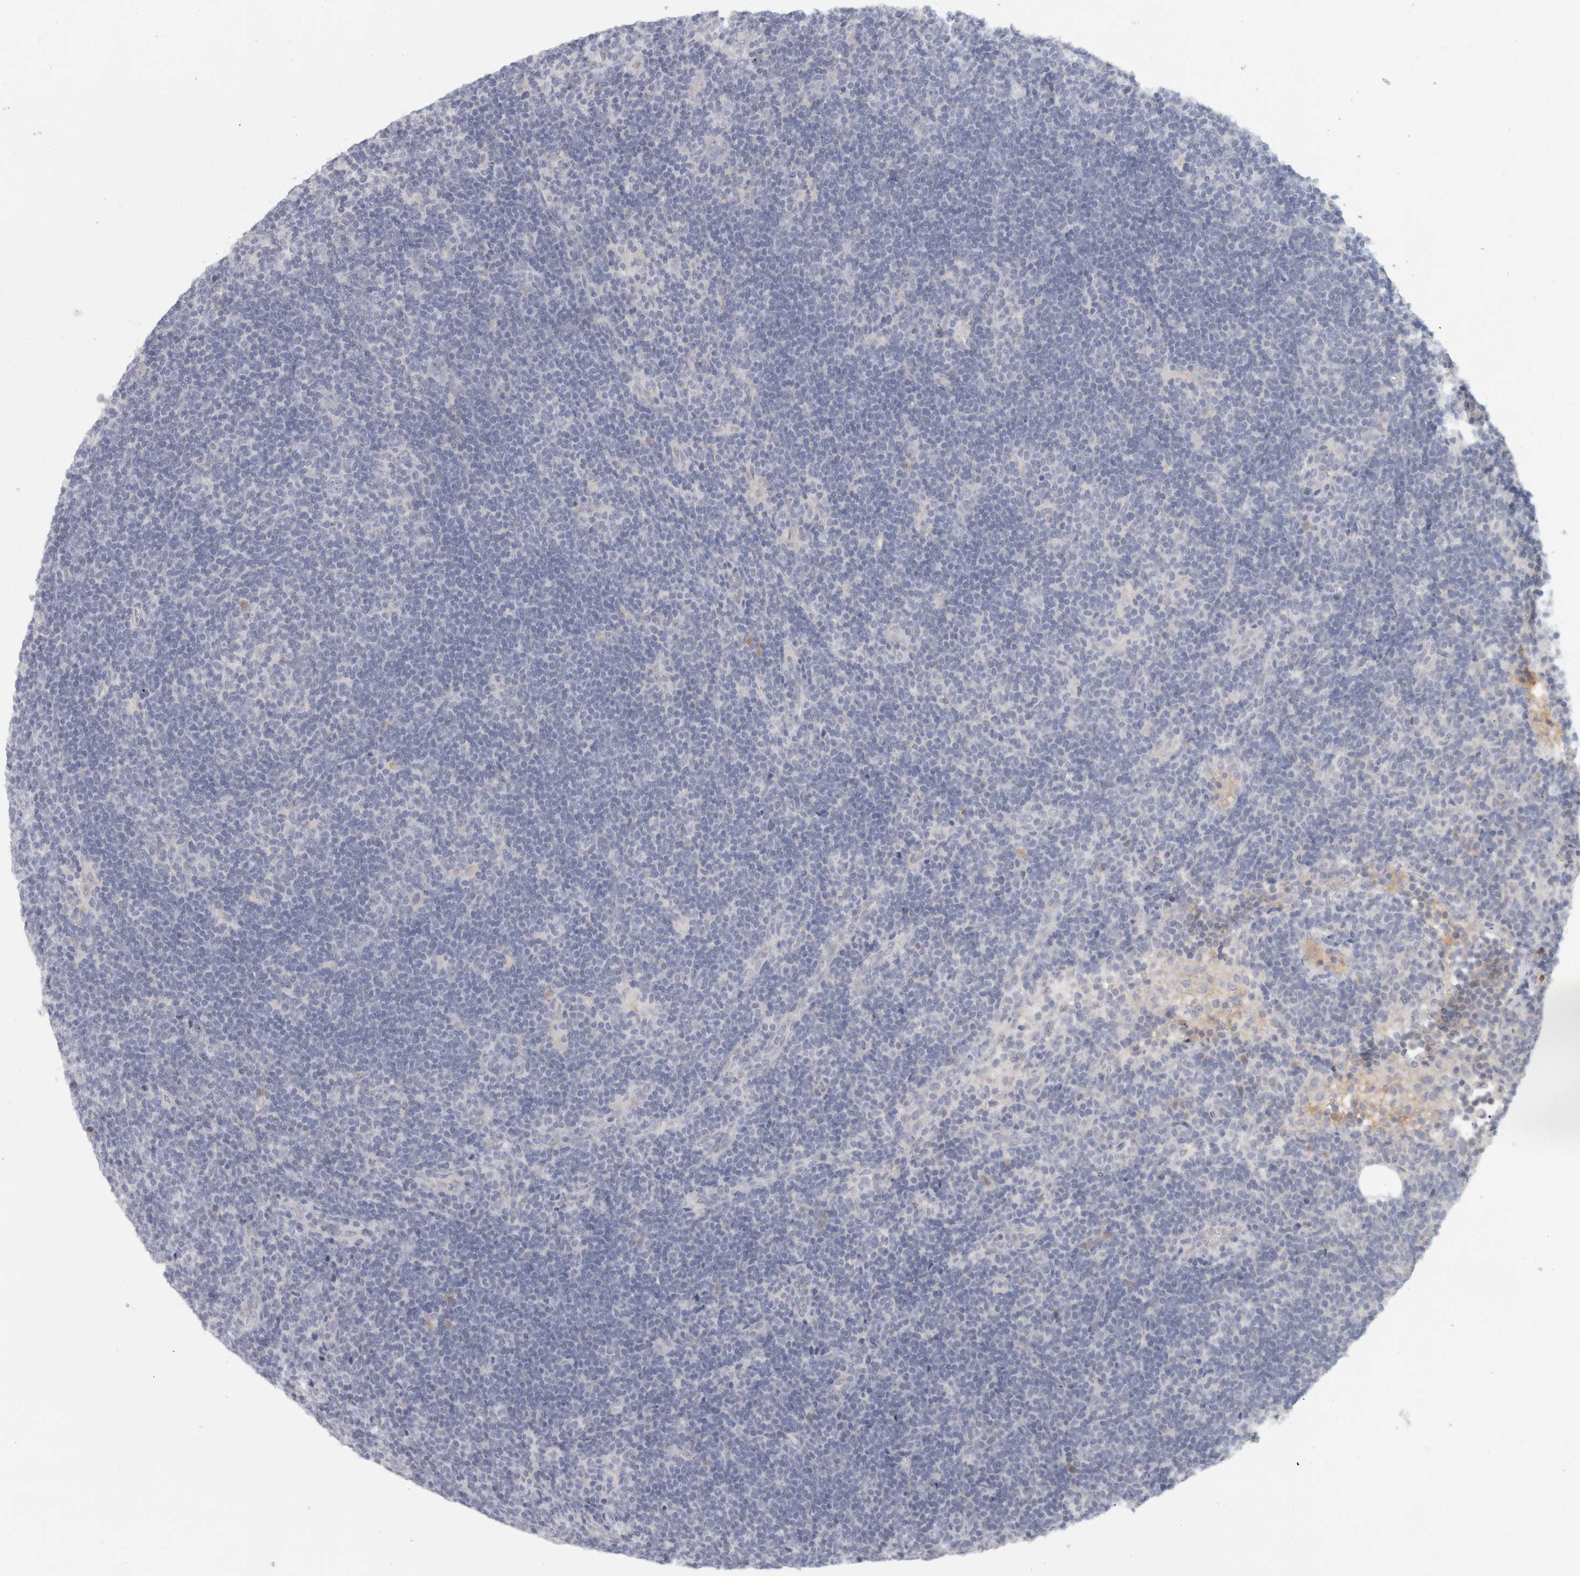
{"staining": {"intensity": "negative", "quantity": "none", "location": "none"}, "tissue": "lymphoma", "cell_type": "Tumor cells", "image_type": "cancer", "snomed": [{"axis": "morphology", "description": "Hodgkin's disease, NOS"}, {"axis": "topography", "description": "Lymph node"}], "caption": "The photomicrograph exhibits no staining of tumor cells in lymphoma.", "gene": "STK31", "patient": {"sex": "female", "age": 57}}